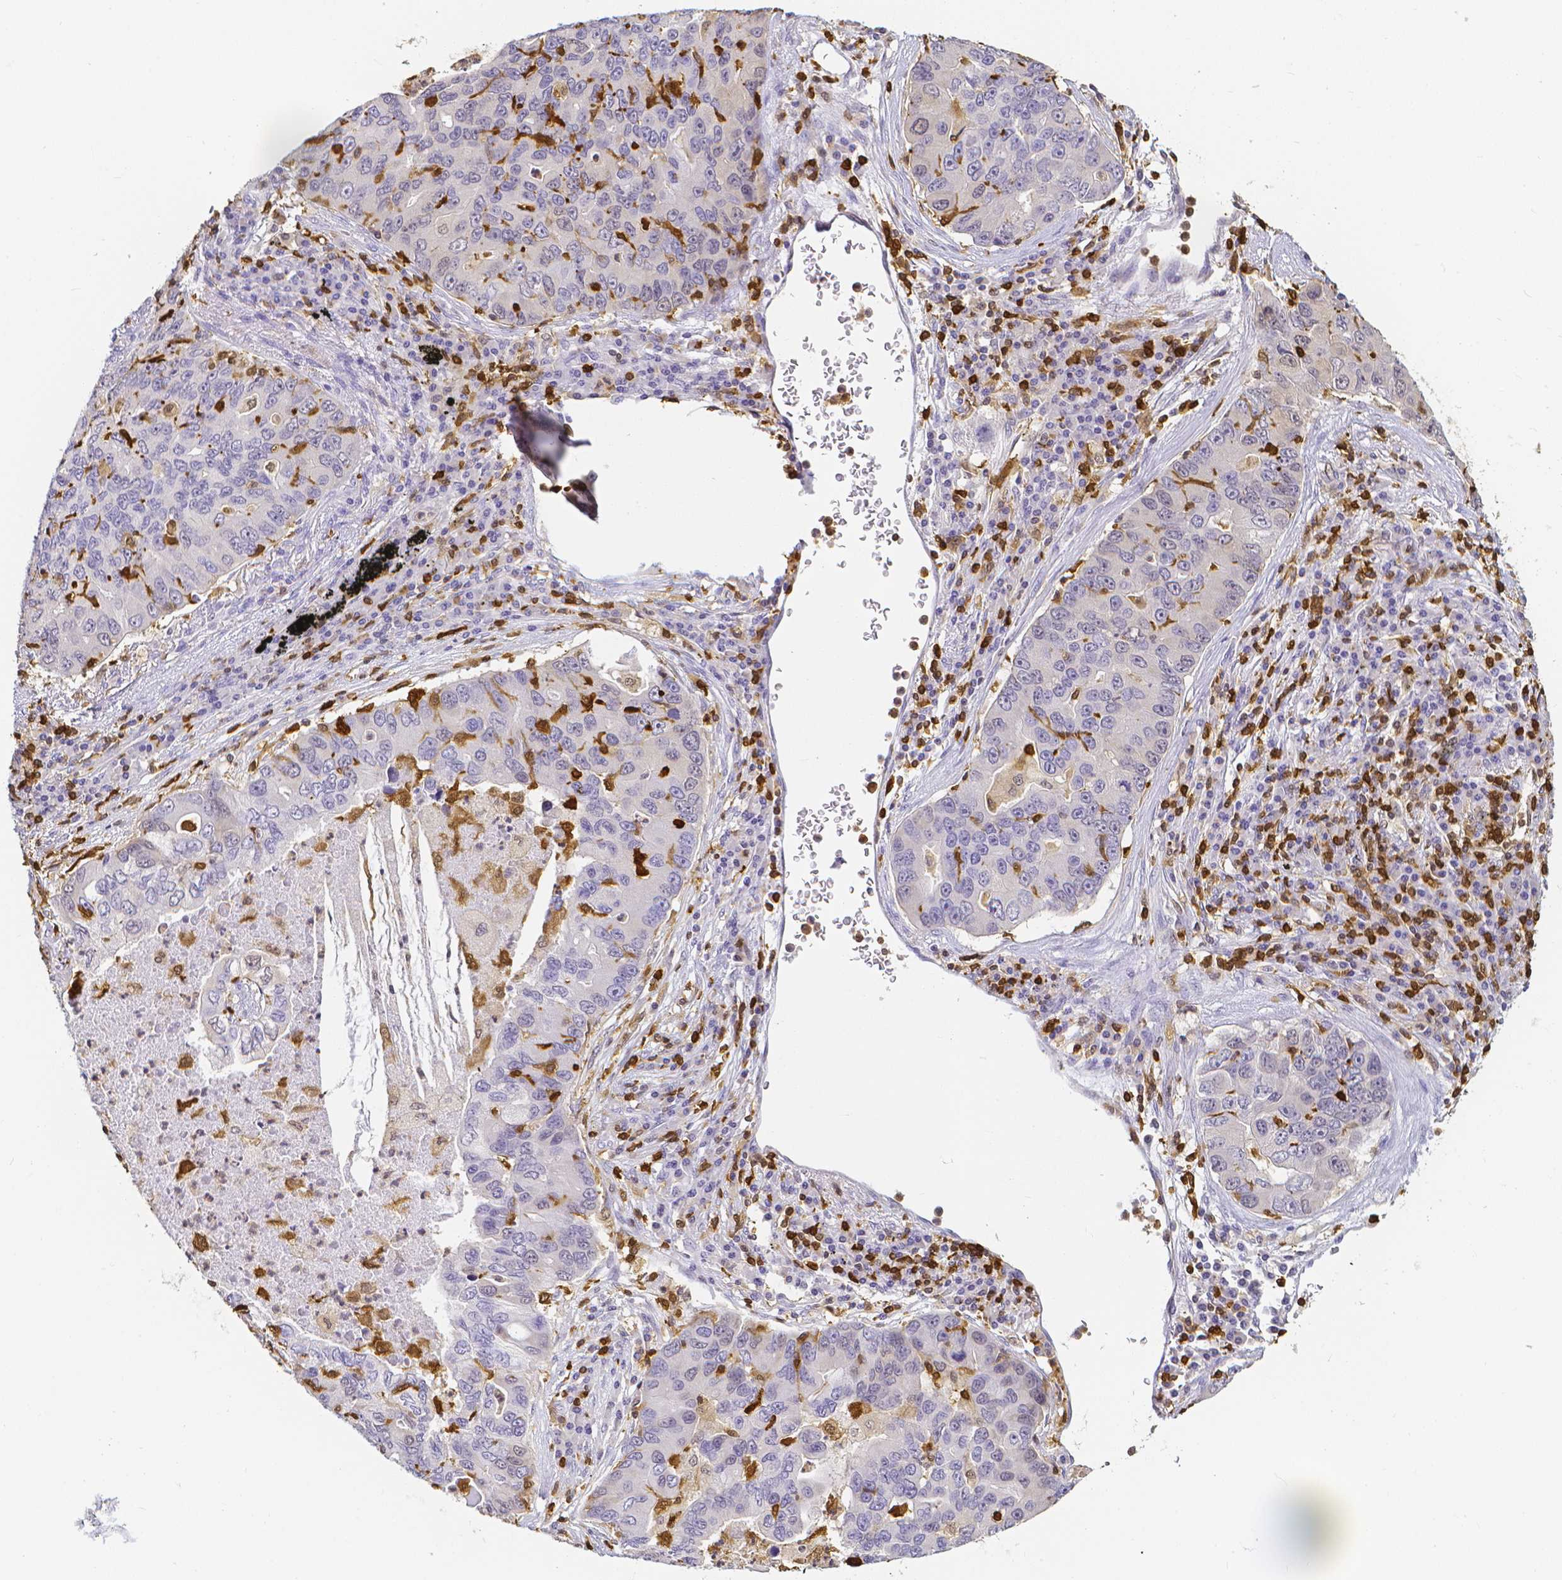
{"staining": {"intensity": "negative", "quantity": "none", "location": "none"}, "tissue": "lung cancer", "cell_type": "Tumor cells", "image_type": "cancer", "snomed": [{"axis": "morphology", "description": "Adenocarcinoma, NOS"}, {"axis": "morphology", "description": "Adenocarcinoma, metastatic, NOS"}, {"axis": "topography", "description": "Lymph node"}, {"axis": "topography", "description": "Lung"}], "caption": "DAB immunohistochemical staining of lung adenocarcinoma displays no significant staining in tumor cells.", "gene": "COTL1", "patient": {"sex": "female", "age": 54}}